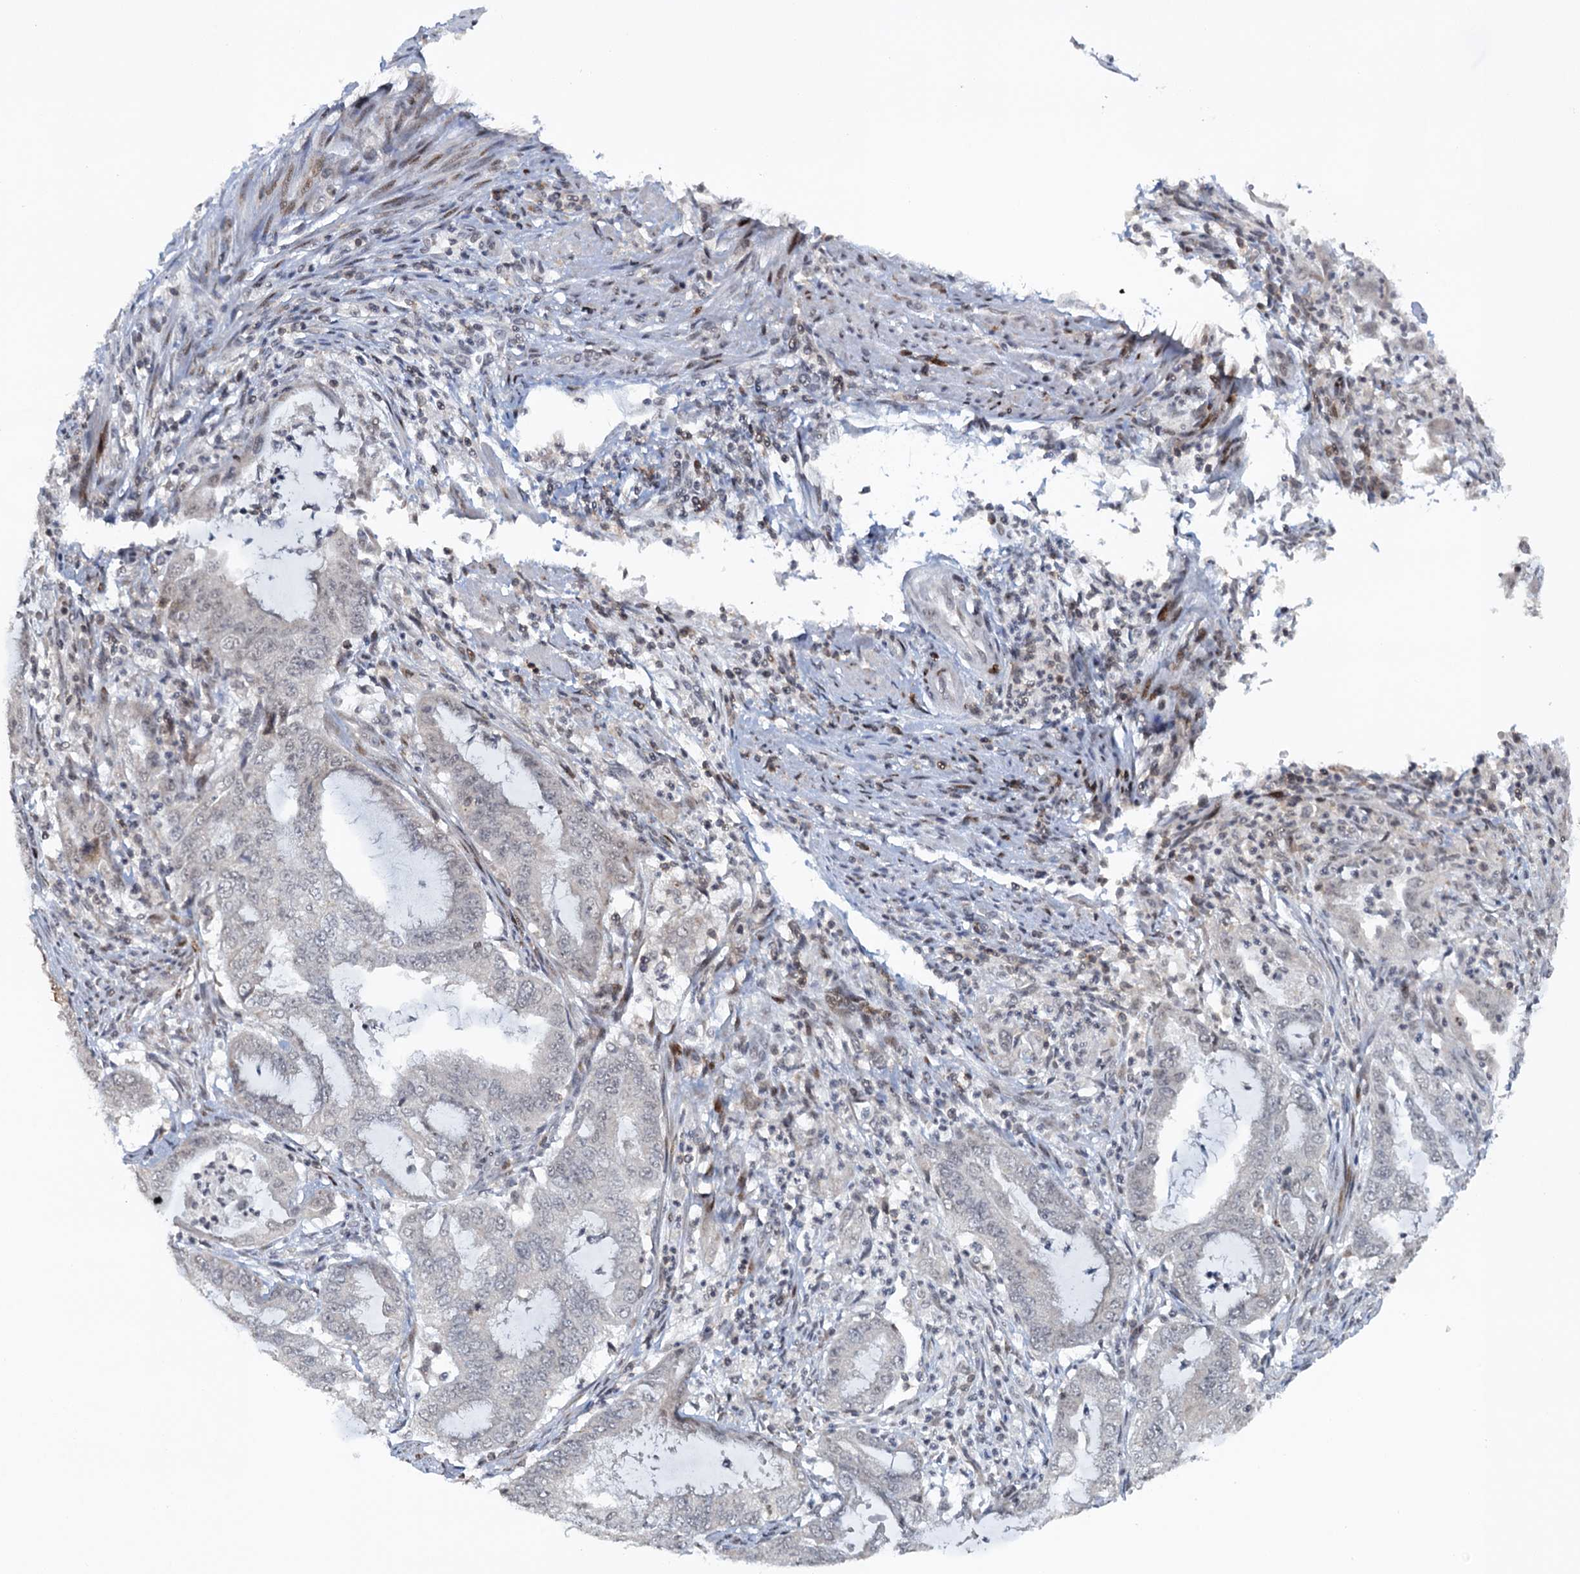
{"staining": {"intensity": "negative", "quantity": "none", "location": "none"}, "tissue": "endometrial cancer", "cell_type": "Tumor cells", "image_type": "cancer", "snomed": [{"axis": "morphology", "description": "Adenocarcinoma, NOS"}, {"axis": "topography", "description": "Endometrium"}], "caption": "Tumor cells show no significant protein staining in endometrial adenocarcinoma.", "gene": "FYB1", "patient": {"sex": "female", "age": 51}}